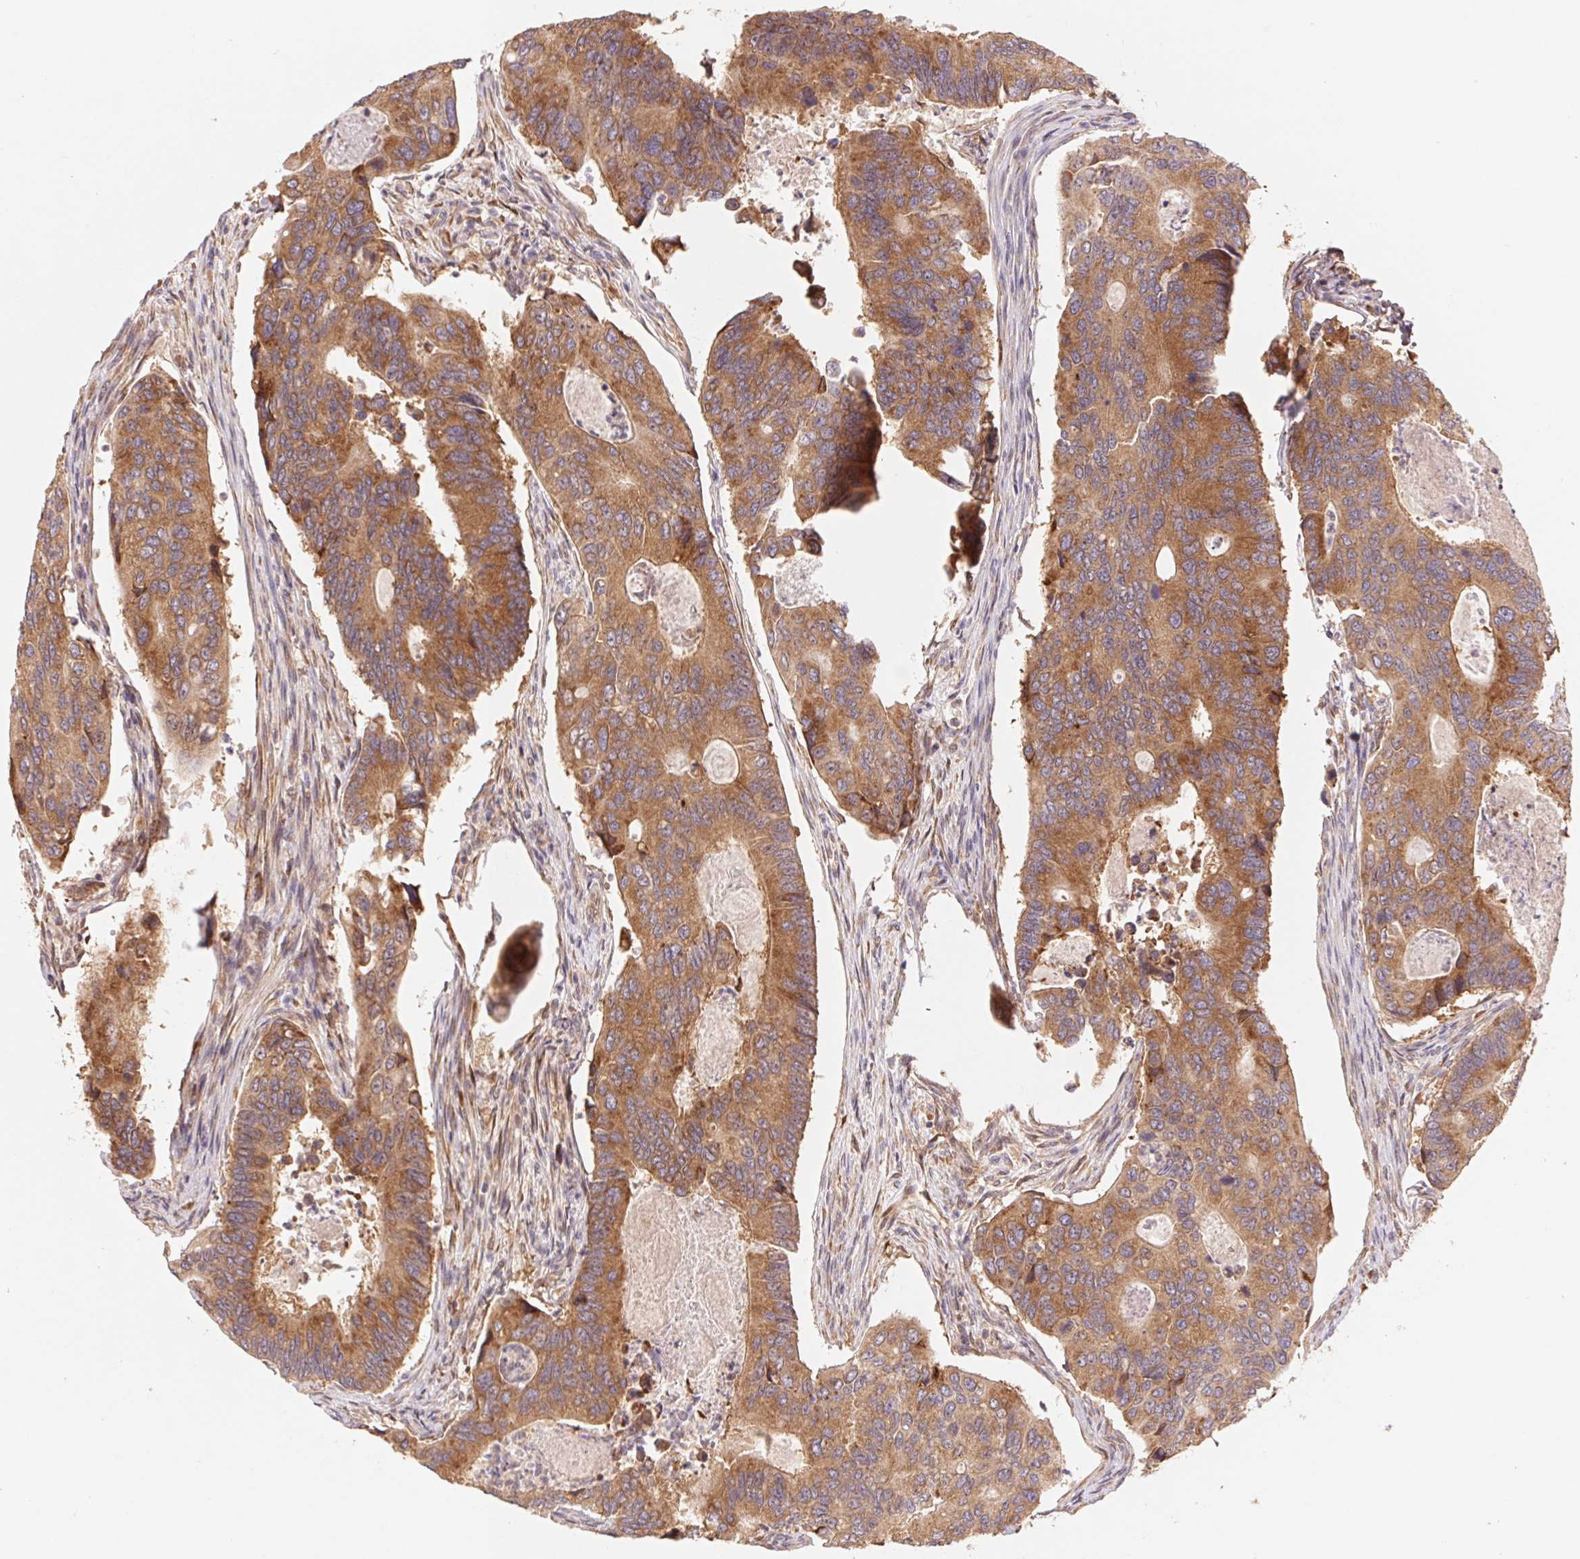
{"staining": {"intensity": "moderate", "quantity": ">75%", "location": "cytoplasmic/membranous"}, "tissue": "colorectal cancer", "cell_type": "Tumor cells", "image_type": "cancer", "snomed": [{"axis": "morphology", "description": "Adenocarcinoma, NOS"}, {"axis": "topography", "description": "Colon"}], "caption": "Adenocarcinoma (colorectal) was stained to show a protein in brown. There is medium levels of moderate cytoplasmic/membranous expression in about >75% of tumor cells. (brown staining indicates protein expression, while blue staining denotes nuclei).", "gene": "RPL27A", "patient": {"sex": "female", "age": 67}}